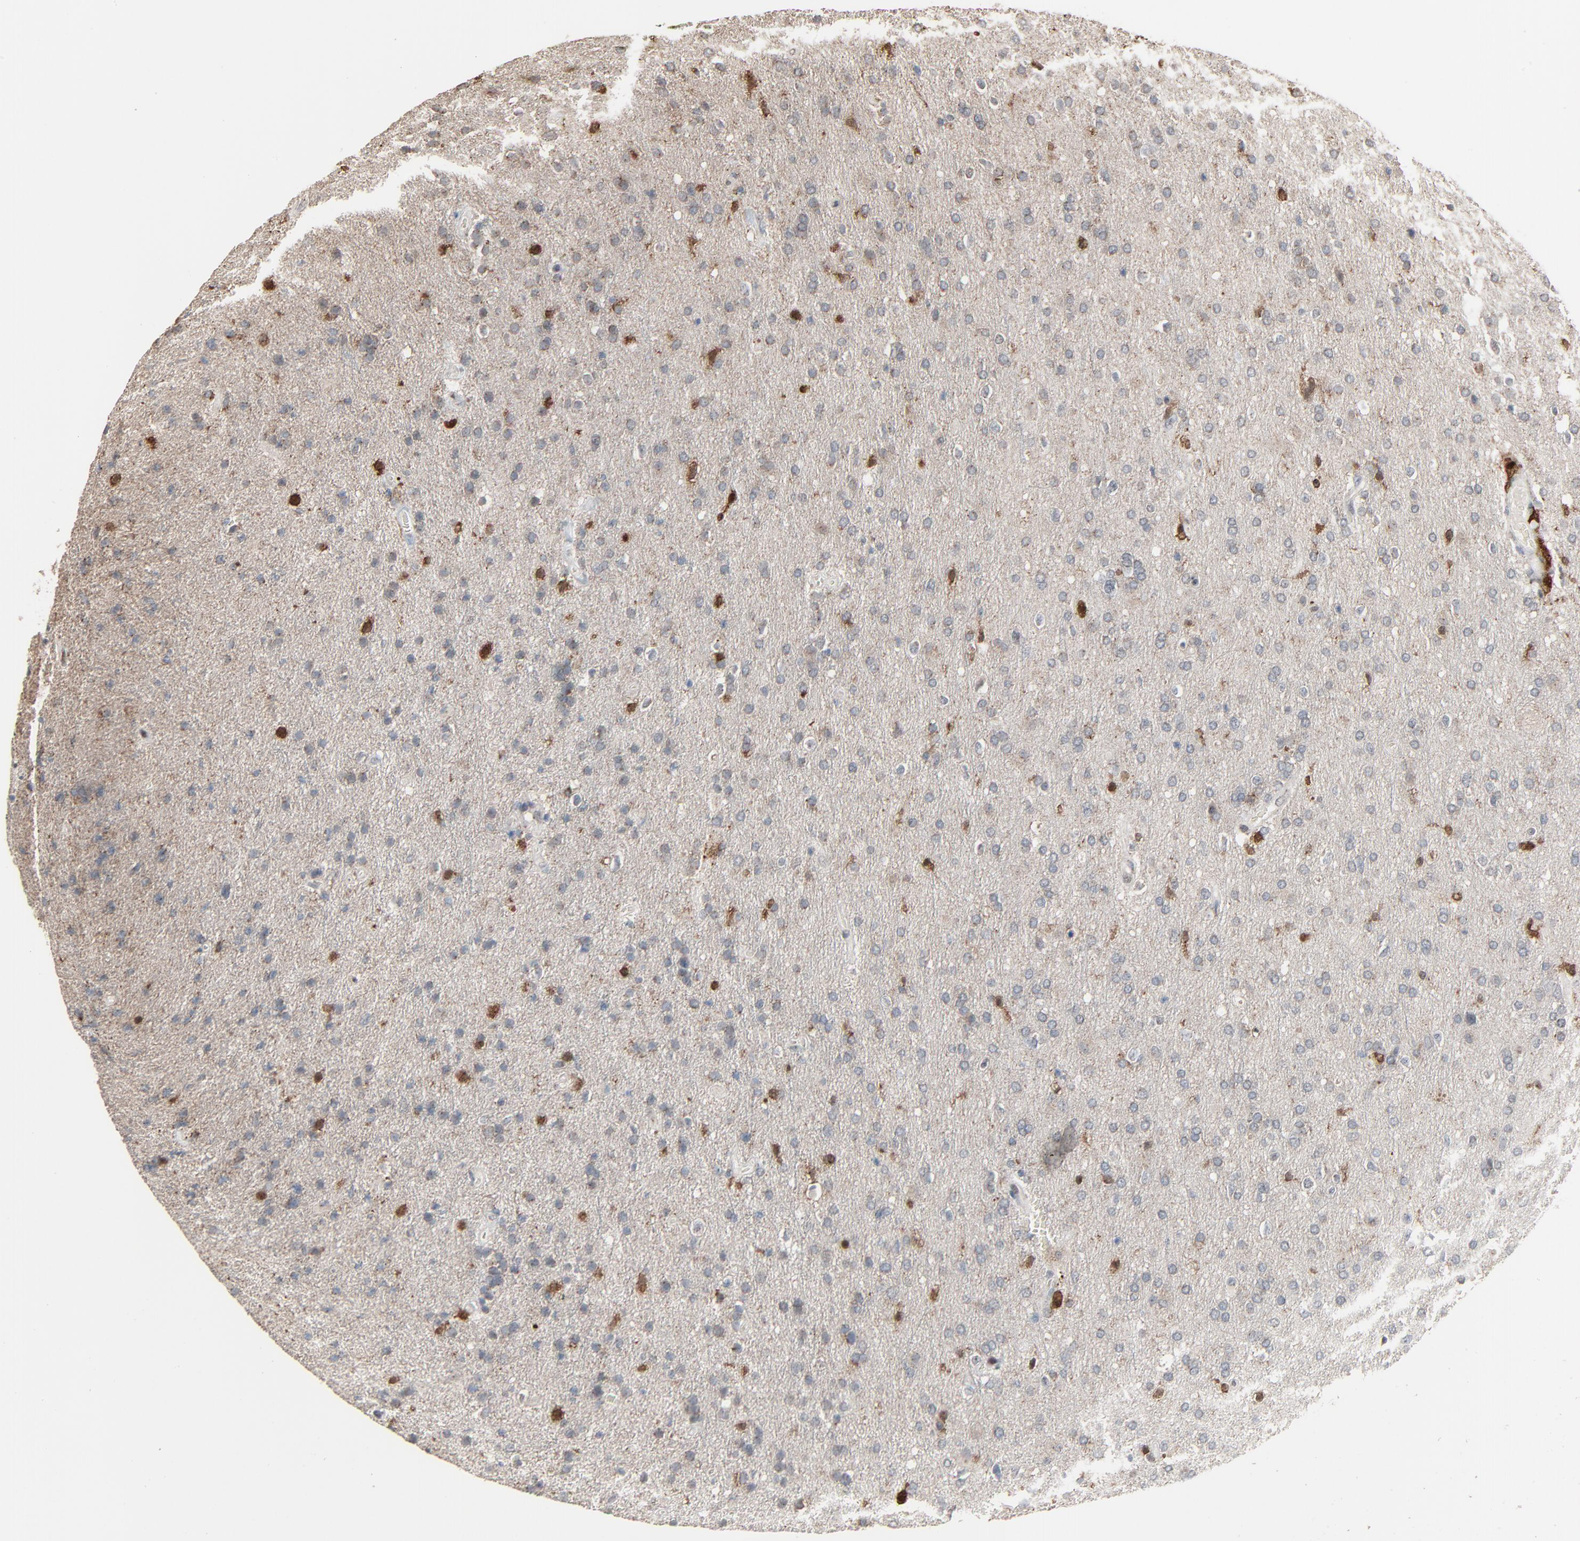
{"staining": {"intensity": "moderate", "quantity": "<25%", "location": "cytoplasmic/membranous,nuclear"}, "tissue": "glioma", "cell_type": "Tumor cells", "image_type": "cancer", "snomed": [{"axis": "morphology", "description": "Glioma, malignant, High grade"}, {"axis": "topography", "description": "Brain"}], "caption": "The immunohistochemical stain labels moderate cytoplasmic/membranous and nuclear expression in tumor cells of glioma tissue.", "gene": "DOCK8", "patient": {"sex": "male", "age": 33}}